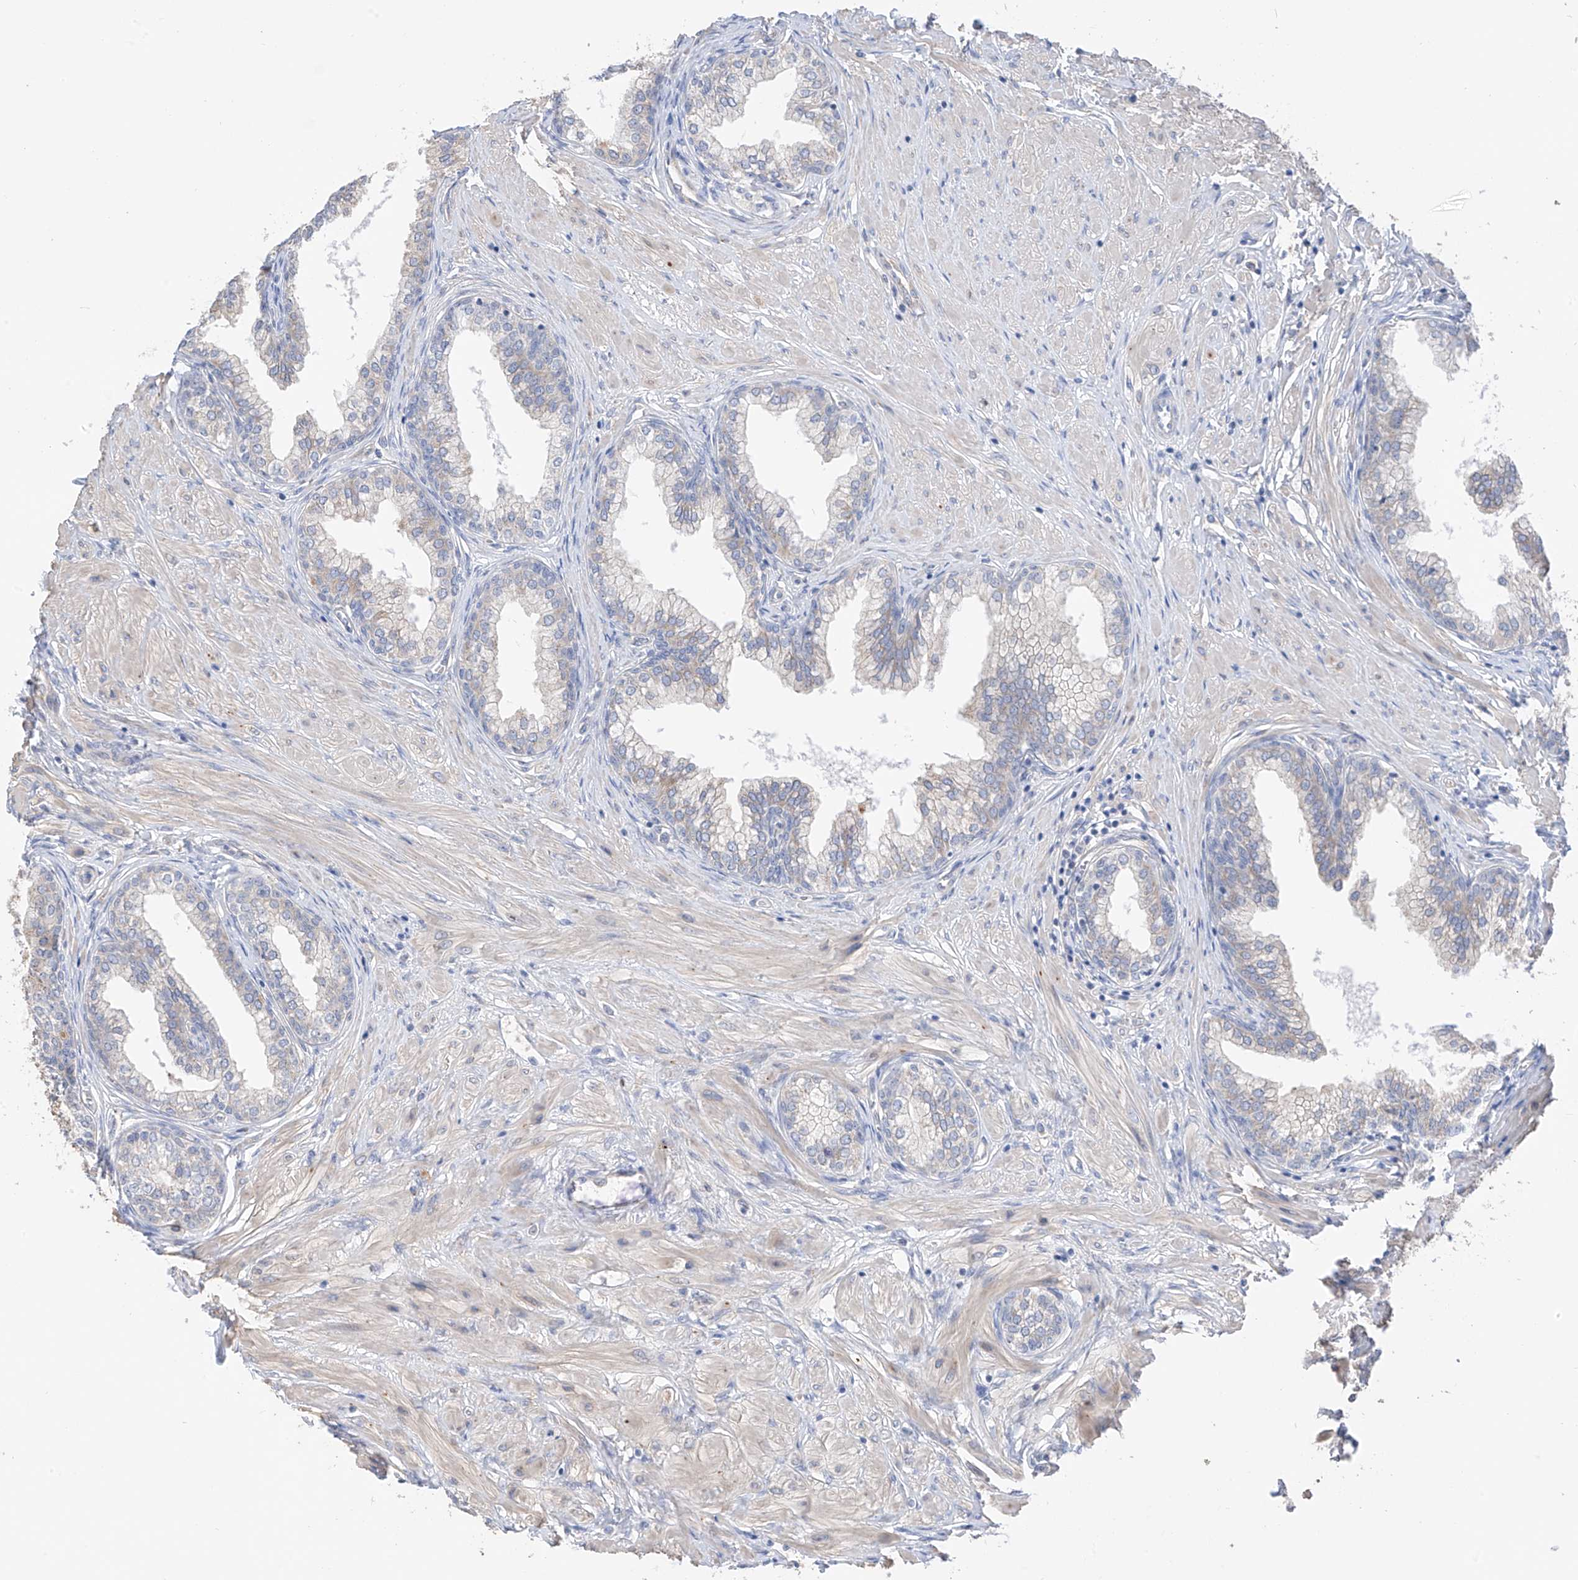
{"staining": {"intensity": "negative", "quantity": "none", "location": "none"}, "tissue": "prostate", "cell_type": "Glandular cells", "image_type": "normal", "snomed": [{"axis": "morphology", "description": "Normal tissue, NOS"}, {"axis": "morphology", "description": "Urothelial carcinoma, Low grade"}, {"axis": "topography", "description": "Urinary bladder"}, {"axis": "topography", "description": "Prostate"}], "caption": "A histopathology image of prostate stained for a protein displays no brown staining in glandular cells.", "gene": "REC8", "patient": {"sex": "male", "age": 60}}